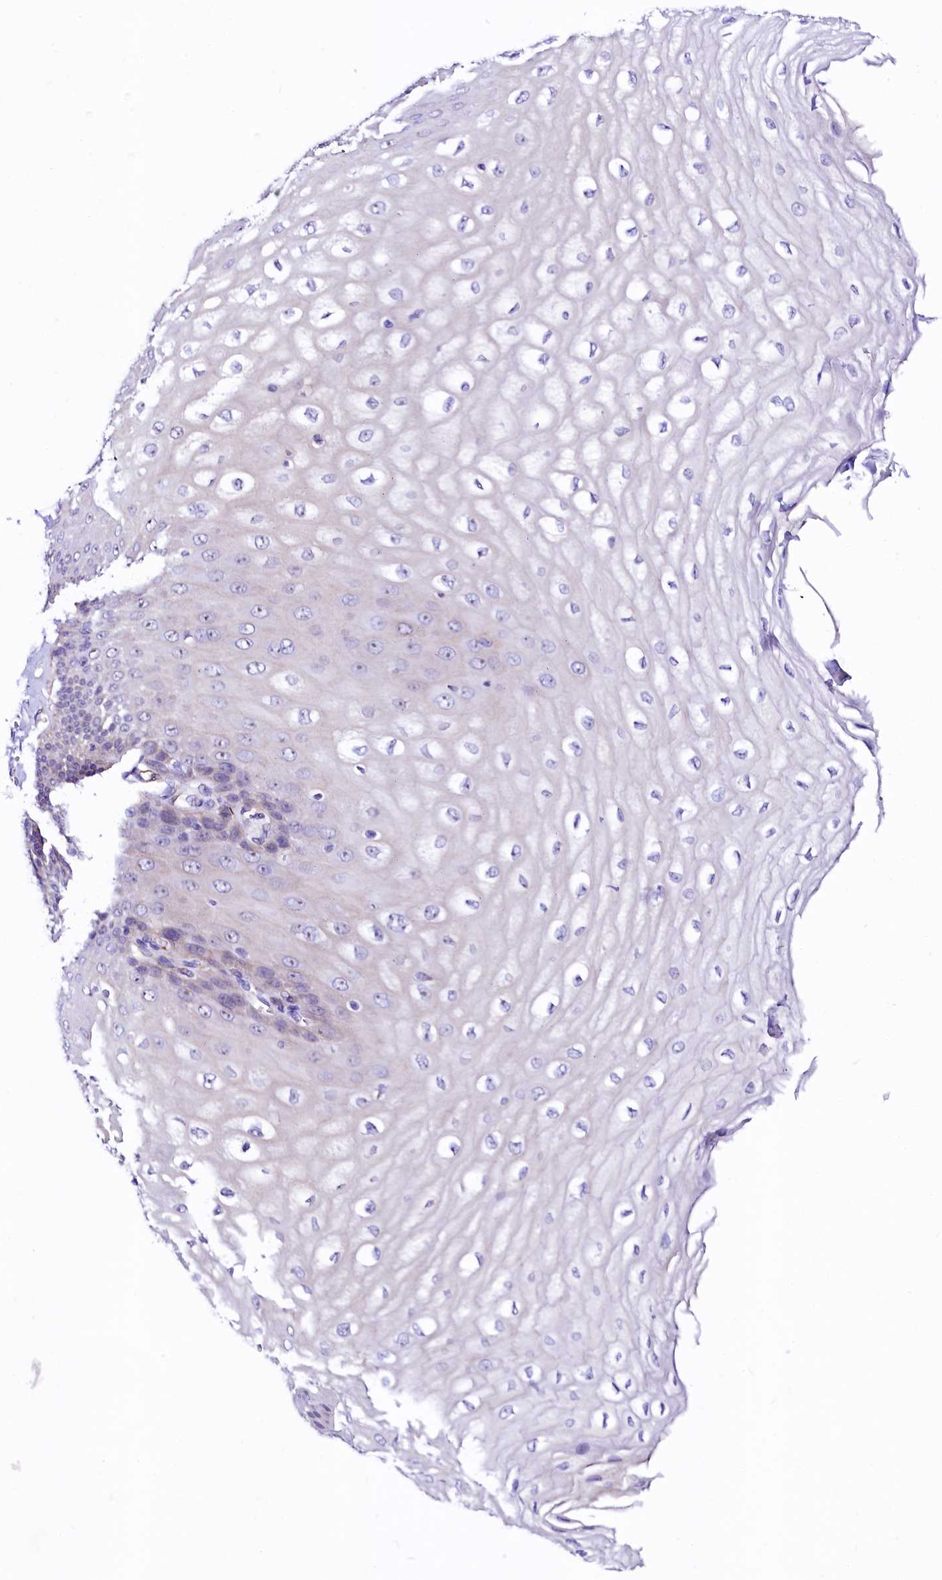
{"staining": {"intensity": "moderate", "quantity": "<25%", "location": "nuclear"}, "tissue": "esophagus", "cell_type": "Squamous epithelial cells", "image_type": "normal", "snomed": [{"axis": "morphology", "description": "Normal tissue, NOS"}, {"axis": "topography", "description": "Esophagus"}], "caption": "Approximately <25% of squamous epithelial cells in benign esophagus display moderate nuclear protein positivity as visualized by brown immunohistochemical staining.", "gene": "SFR1", "patient": {"sex": "male", "age": 60}}